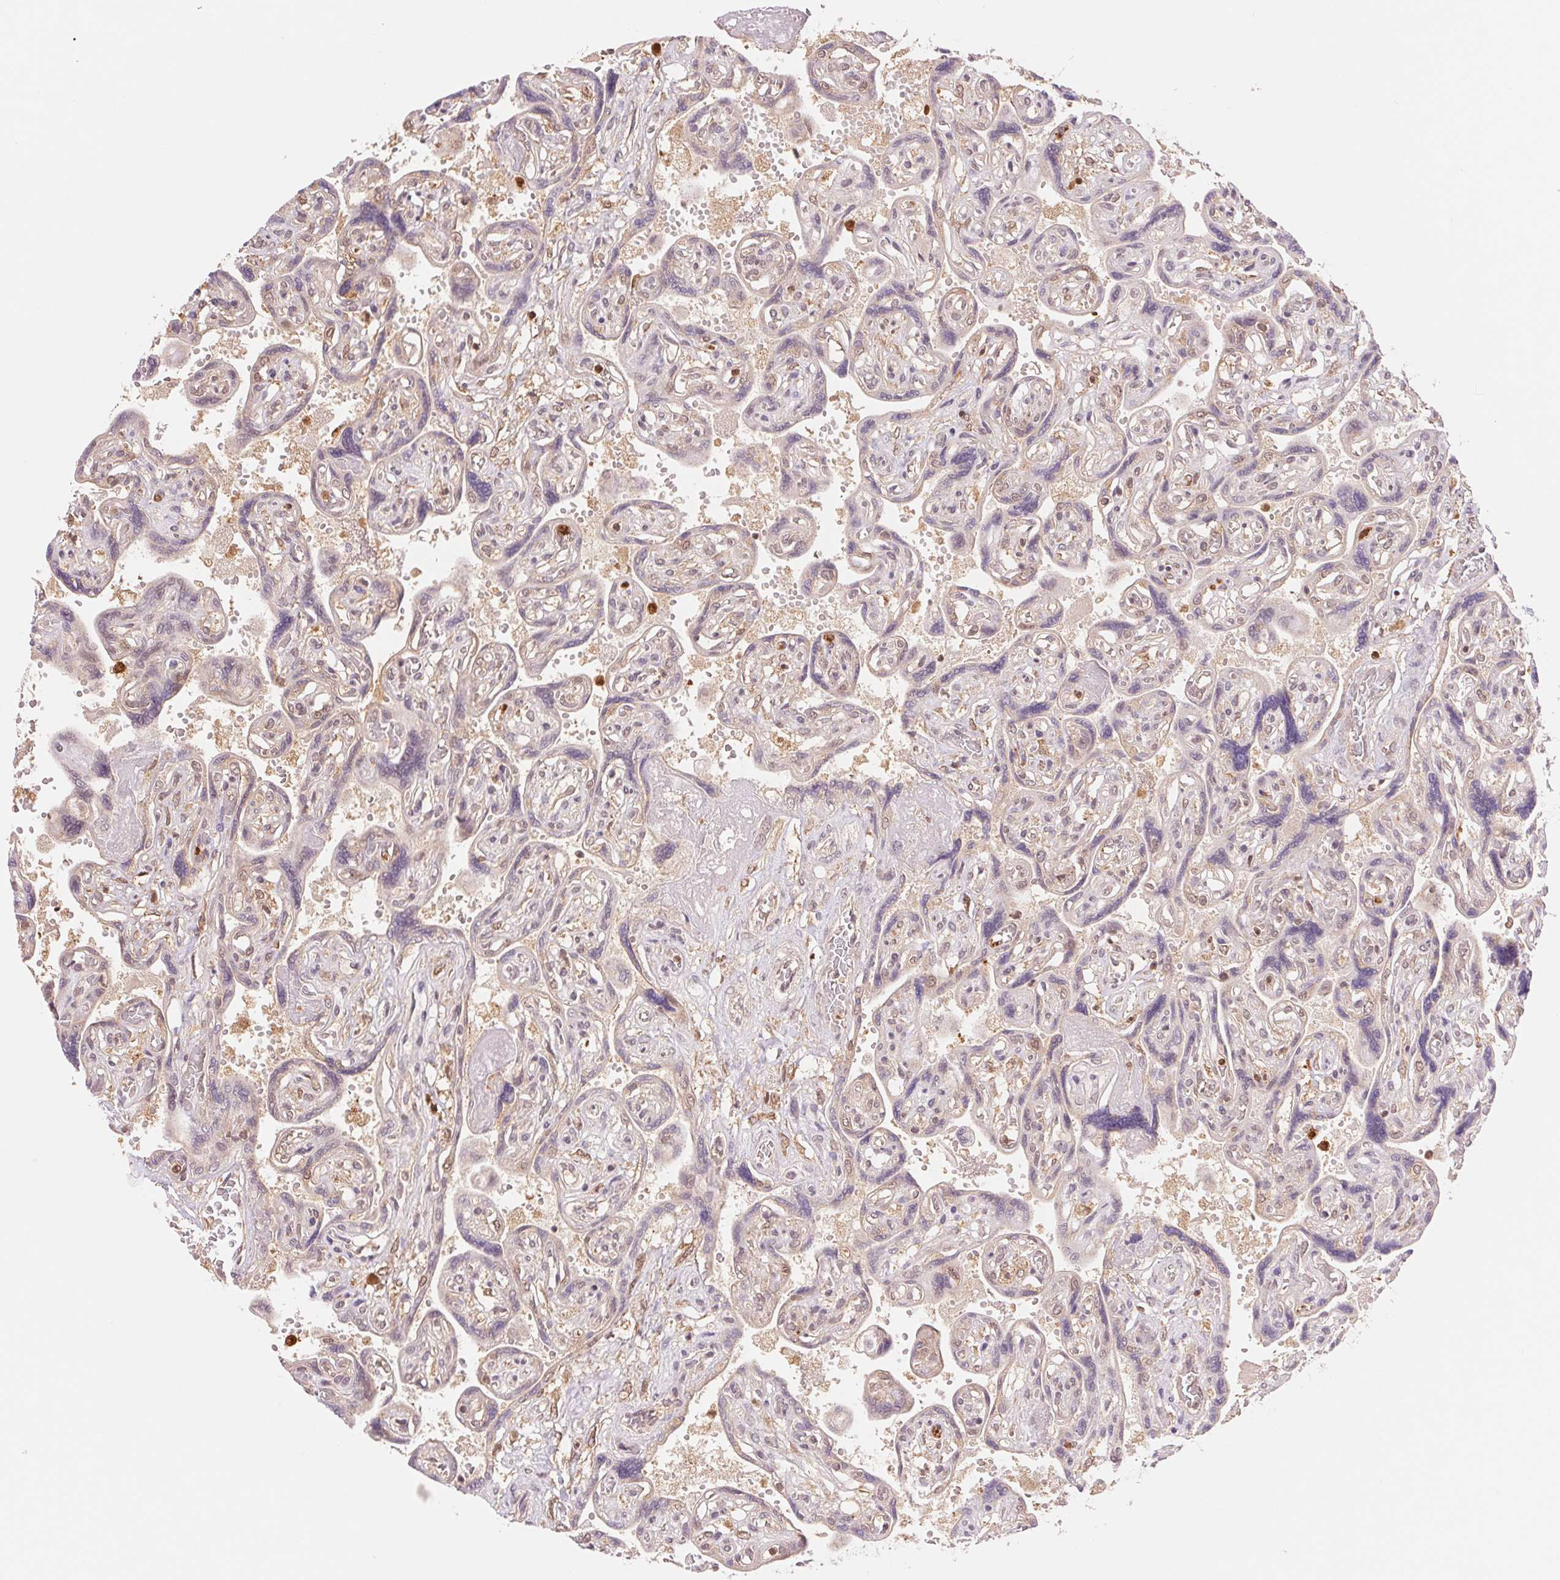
{"staining": {"intensity": "weak", "quantity": ">75%", "location": "cytoplasmic/membranous,nuclear"}, "tissue": "placenta", "cell_type": "Decidual cells", "image_type": "normal", "snomed": [{"axis": "morphology", "description": "Normal tissue, NOS"}, {"axis": "topography", "description": "Placenta"}], "caption": "High-magnification brightfield microscopy of benign placenta stained with DAB (brown) and counterstained with hematoxylin (blue). decidual cells exhibit weak cytoplasmic/membranous,nuclear expression is appreciated in about>75% of cells. (IHC, brightfield microscopy, high magnification).", "gene": "CDC123", "patient": {"sex": "female", "age": 32}}